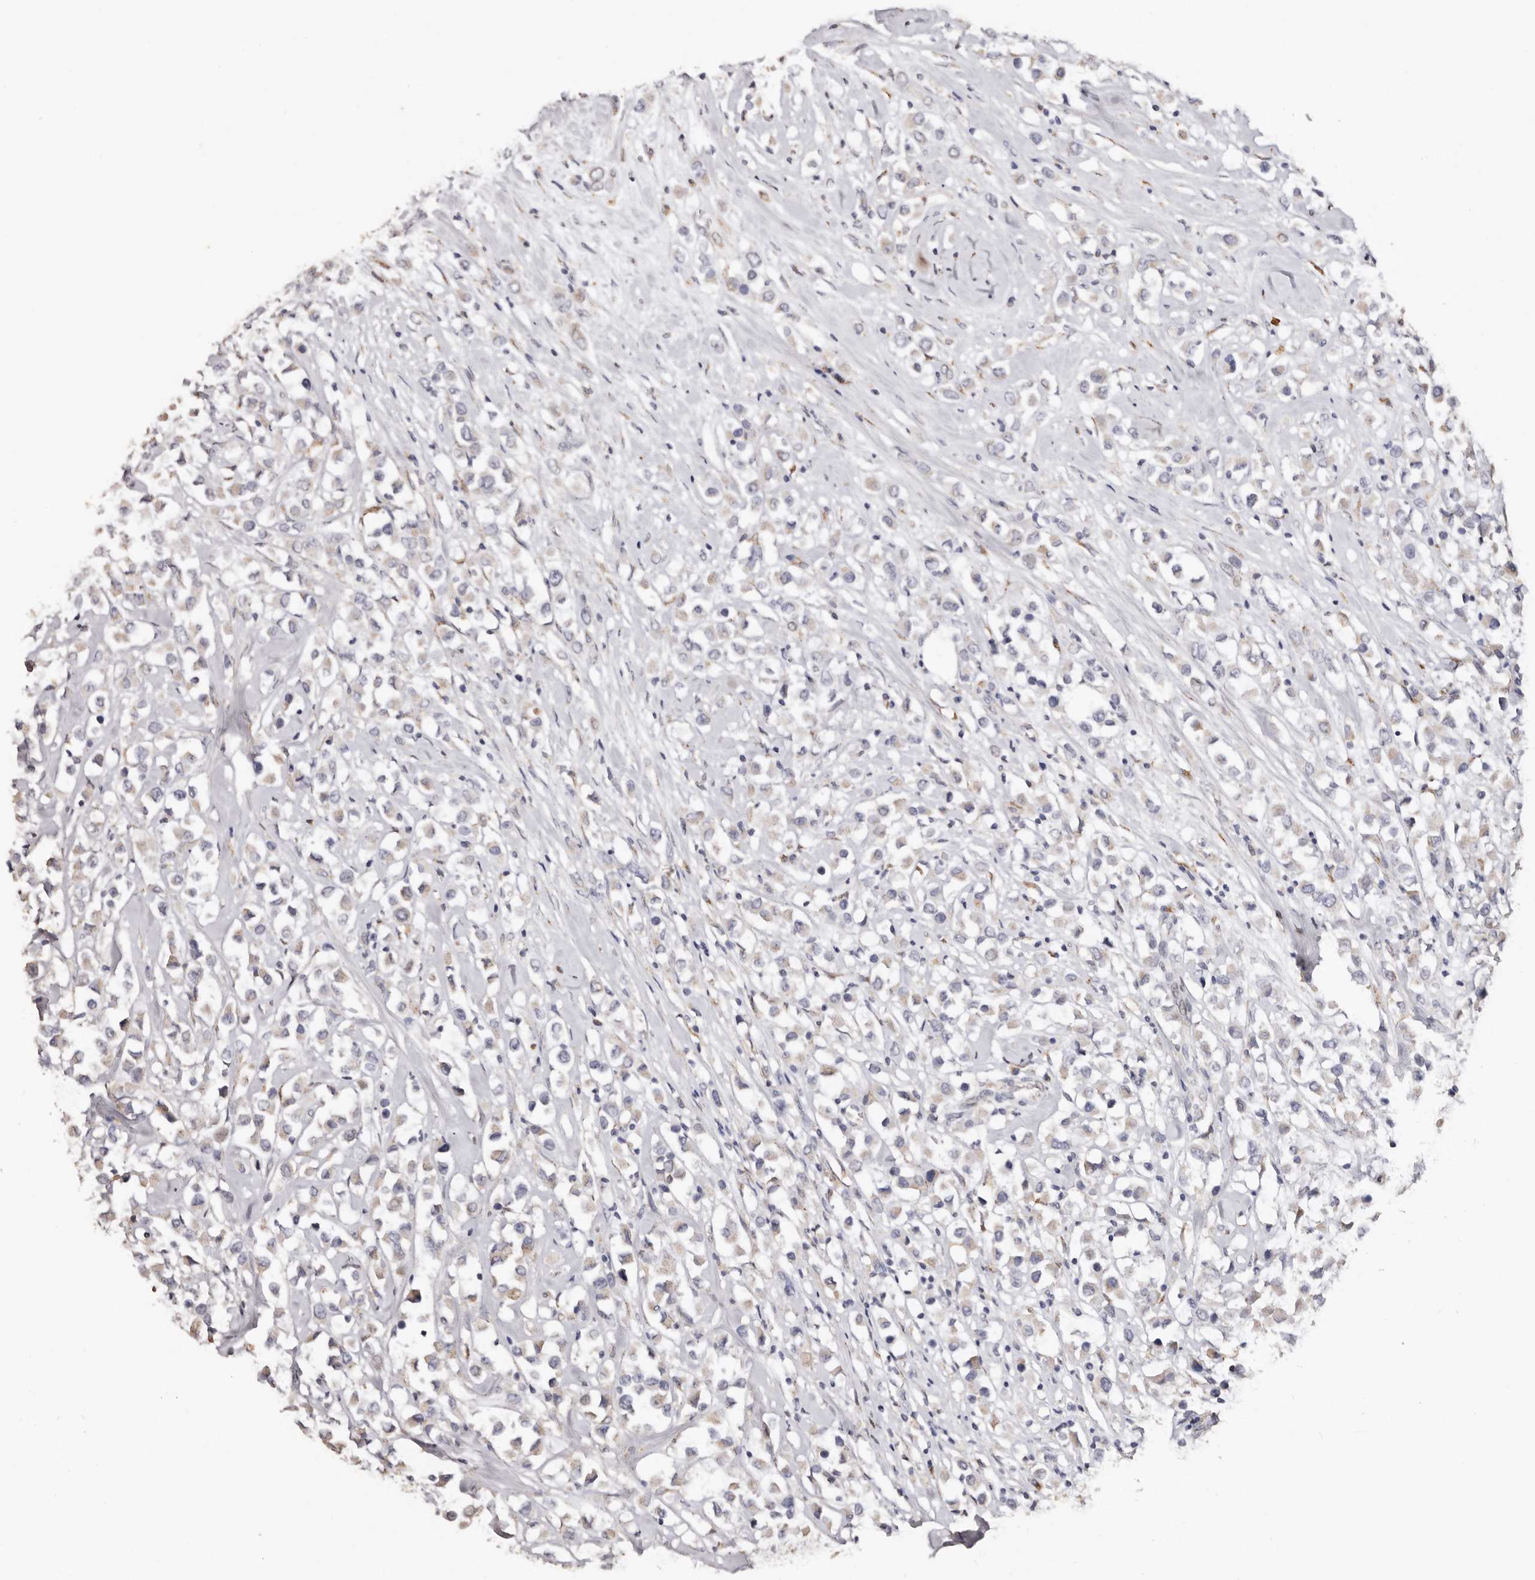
{"staining": {"intensity": "weak", "quantity": "25%-75%", "location": "cytoplasmic/membranous"}, "tissue": "breast cancer", "cell_type": "Tumor cells", "image_type": "cancer", "snomed": [{"axis": "morphology", "description": "Duct carcinoma"}, {"axis": "topography", "description": "Breast"}], "caption": "Breast intraductal carcinoma was stained to show a protein in brown. There is low levels of weak cytoplasmic/membranous positivity in about 25%-75% of tumor cells. The staining was performed using DAB (3,3'-diaminobenzidine), with brown indicating positive protein expression. Nuclei are stained blue with hematoxylin.", "gene": "LGALS7B", "patient": {"sex": "female", "age": 61}}